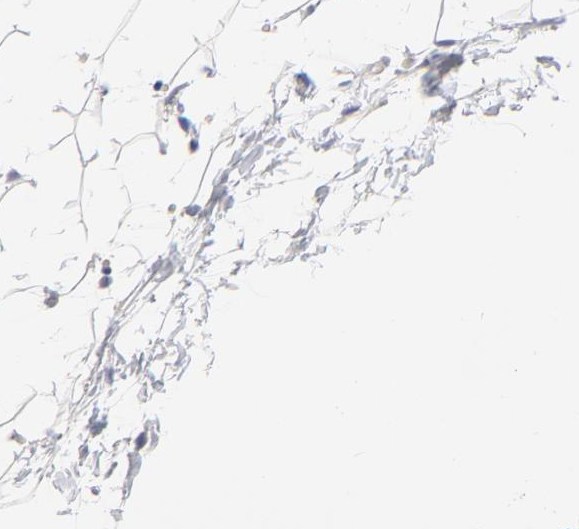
{"staining": {"intensity": "negative", "quantity": "none", "location": "none"}, "tissue": "adipose tissue", "cell_type": "Adipocytes", "image_type": "normal", "snomed": [{"axis": "morphology", "description": "Normal tissue, NOS"}, {"axis": "topography", "description": "Soft tissue"}], "caption": "DAB (3,3'-diaminobenzidine) immunohistochemical staining of unremarkable adipose tissue displays no significant staining in adipocytes. (Stains: DAB immunohistochemistry with hematoxylin counter stain, Microscopy: brightfield microscopy at high magnification).", "gene": "ITGA8", "patient": {"sex": "male", "age": 26}}